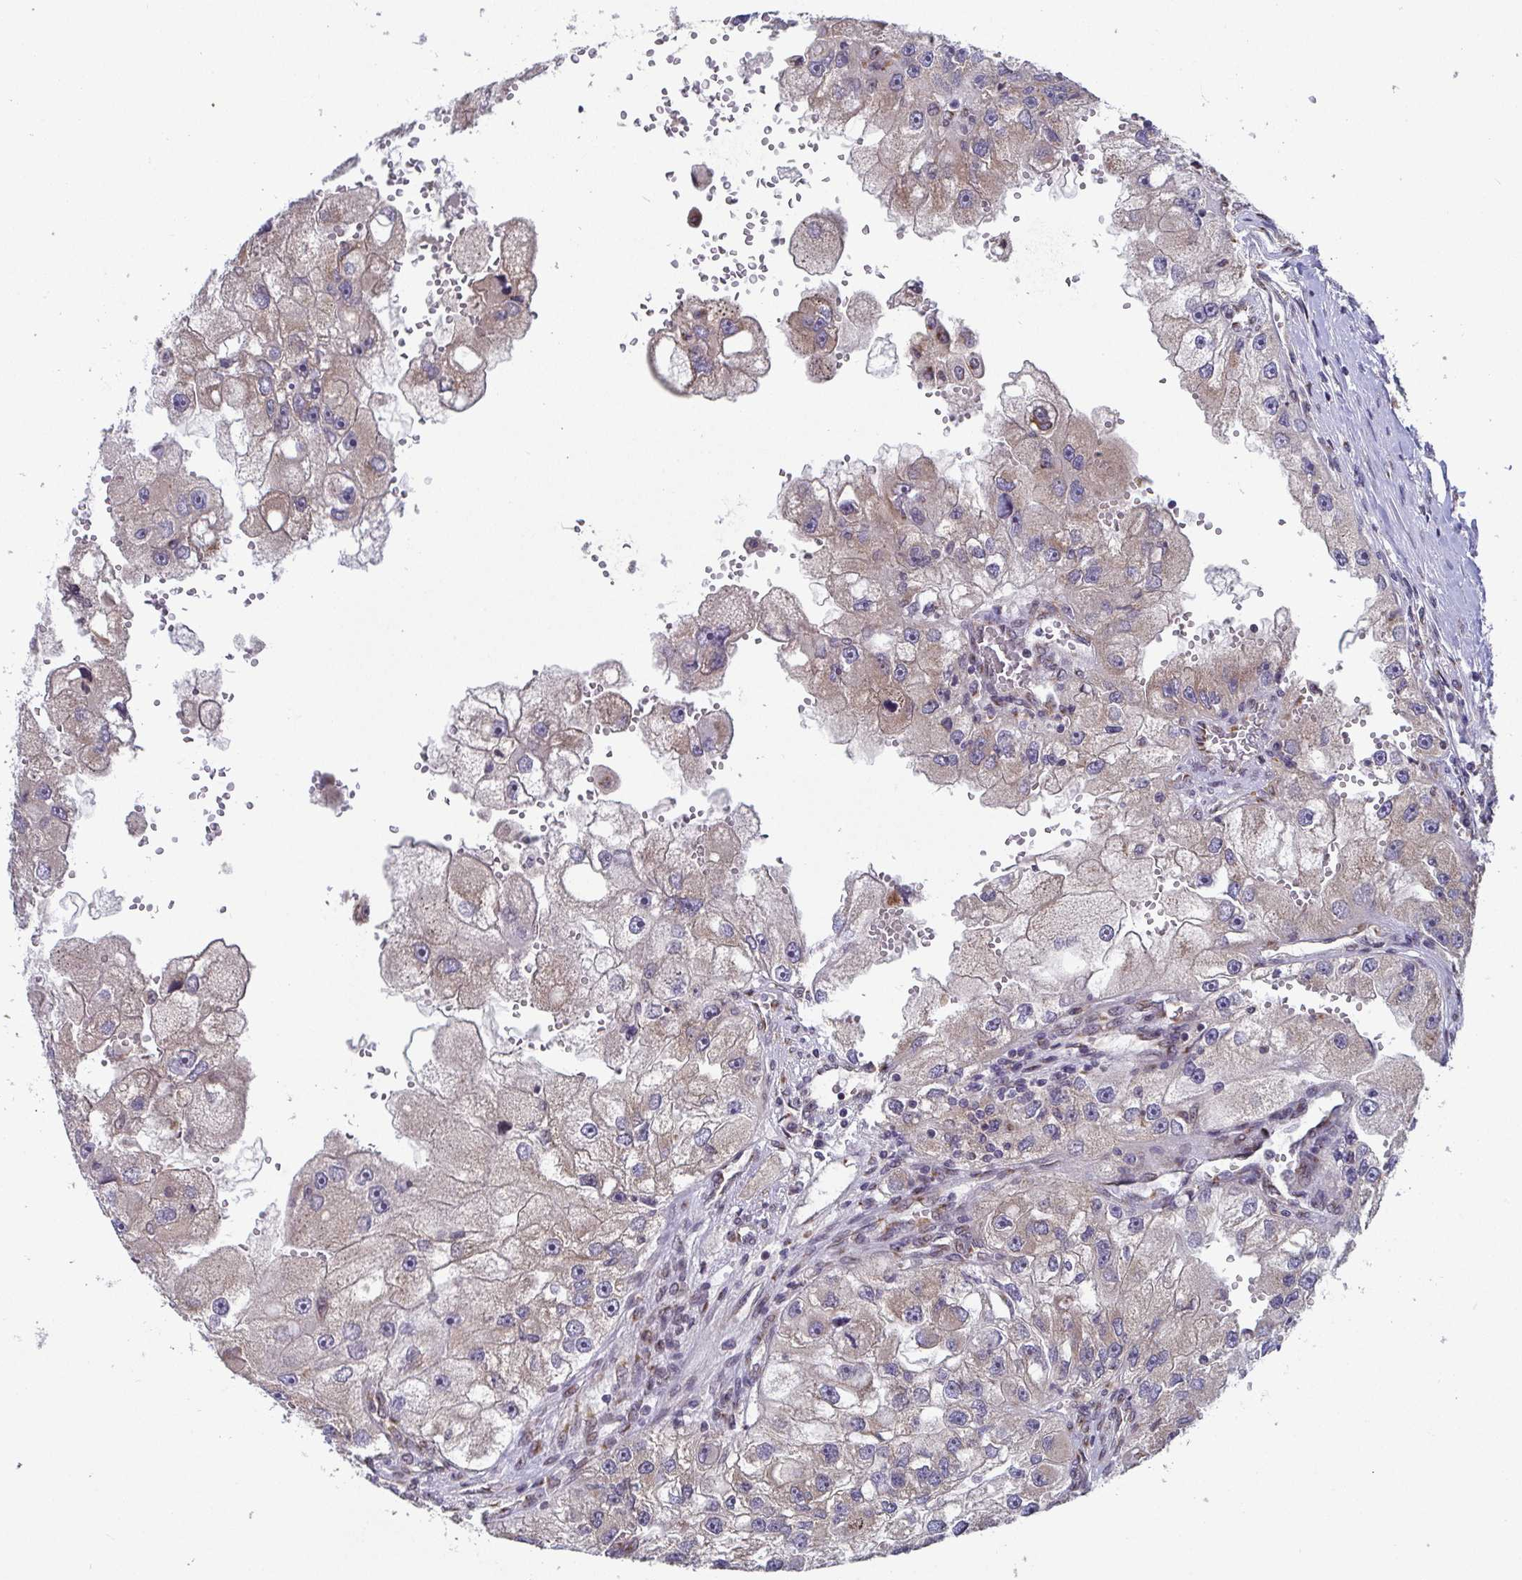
{"staining": {"intensity": "weak", "quantity": "25%-75%", "location": "cytoplasmic/membranous"}, "tissue": "renal cancer", "cell_type": "Tumor cells", "image_type": "cancer", "snomed": [{"axis": "morphology", "description": "Adenocarcinoma, NOS"}, {"axis": "topography", "description": "Kidney"}], "caption": "Tumor cells show low levels of weak cytoplasmic/membranous expression in about 25%-75% of cells in adenocarcinoma (renal).", "gene": "ATP5MJ", "patient": {"sex": "male", "age": 63}}